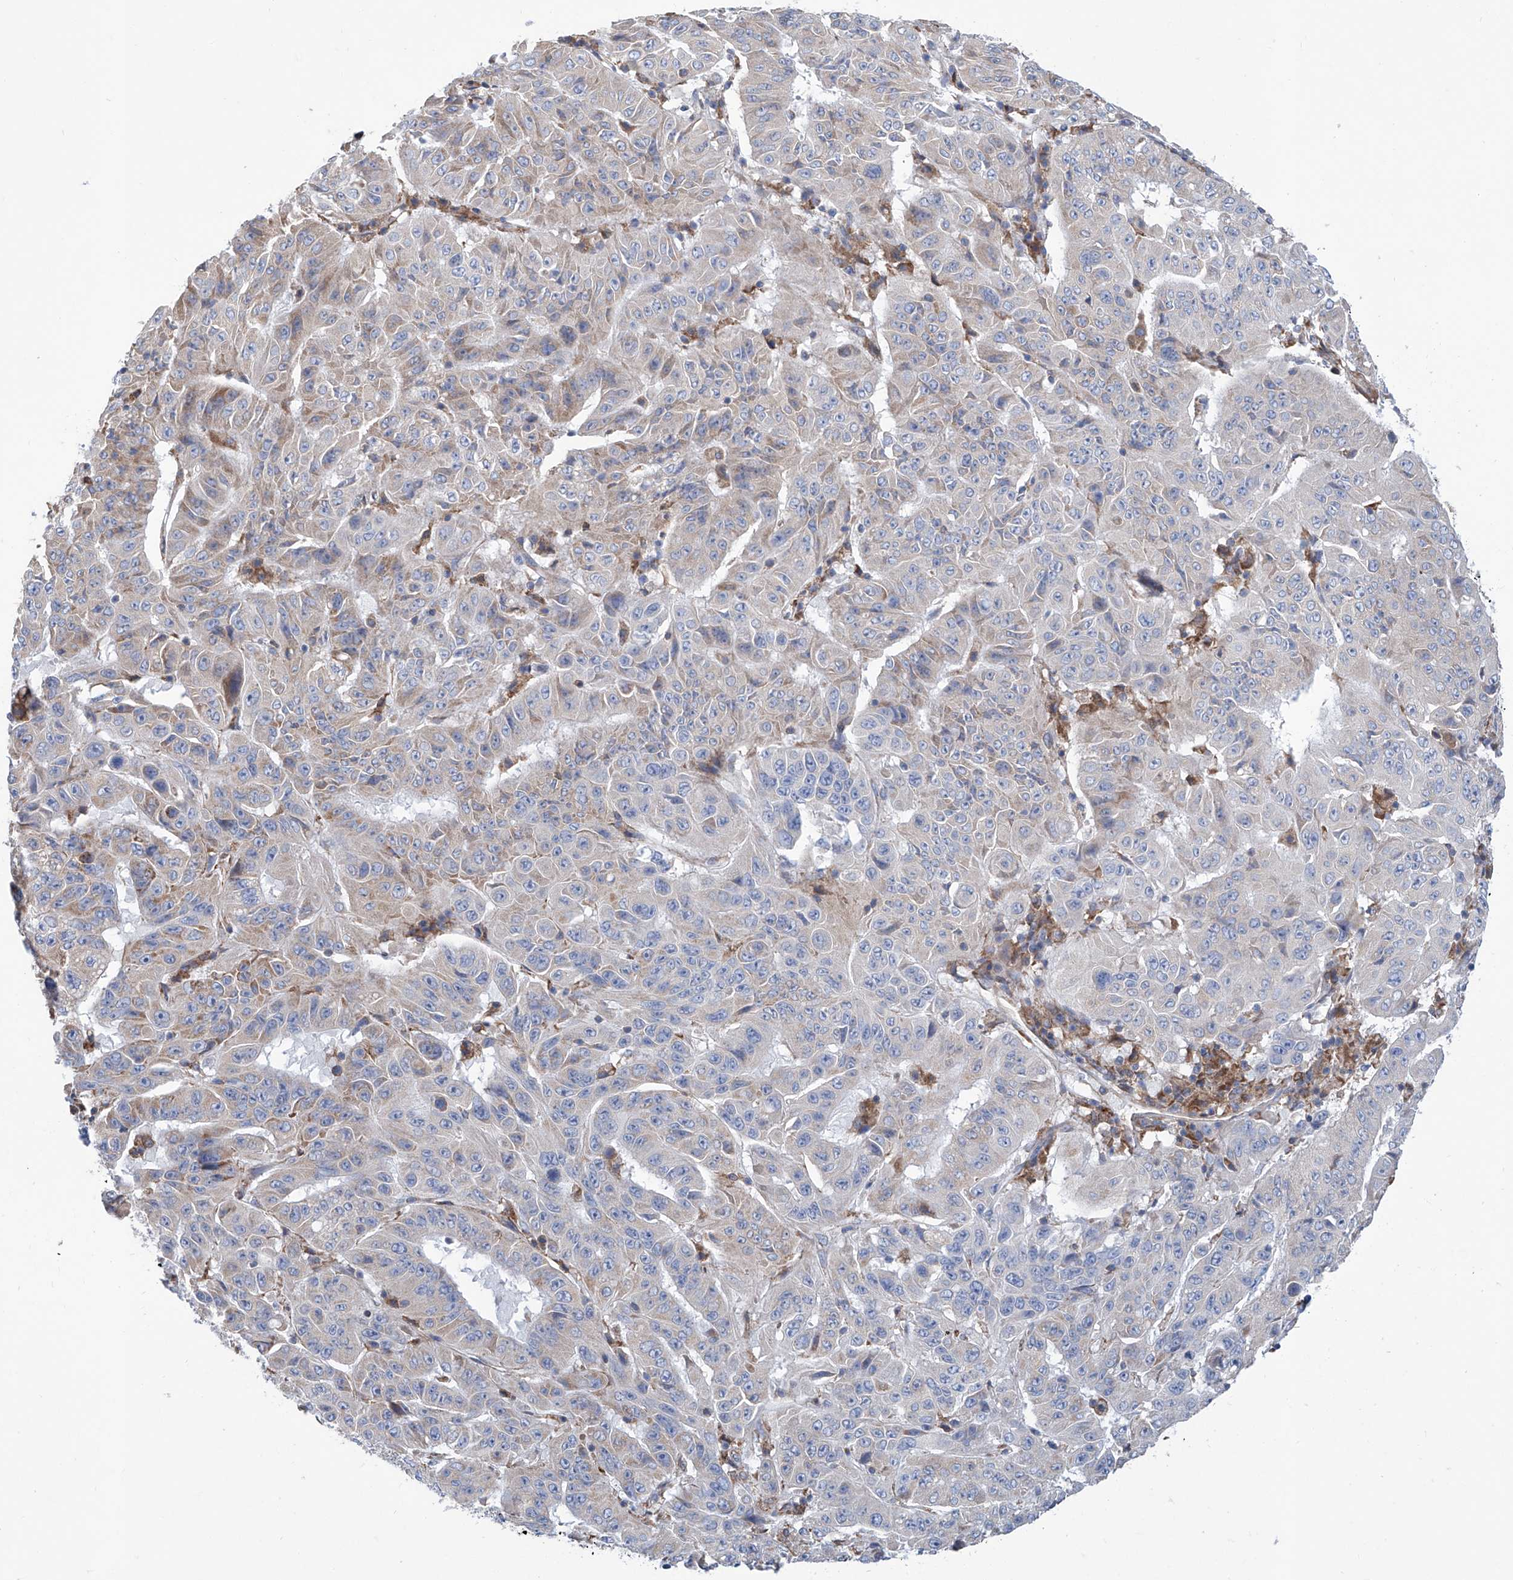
{"staining": {"intensity": "weak", "quantity": "<25%", "location": "cytoplasmic/membranous"}, "tissue": "pancreatic cancer", "cell_type": "Tumor cells", "image_type": "cancer", "snomed": [{"axis": "morphology", "description": "Adenocarcinoma, NOS"}, {"axis": "topography", "description": "Pancreas"}], "caption": "The image shows no significant expression in tumor cells of pancreatic cancer (adenocarcinoma). (DAB IHC, high magnification).", "gene": "MAD2L1", "patient": {"sex": "male", "age": 63}}